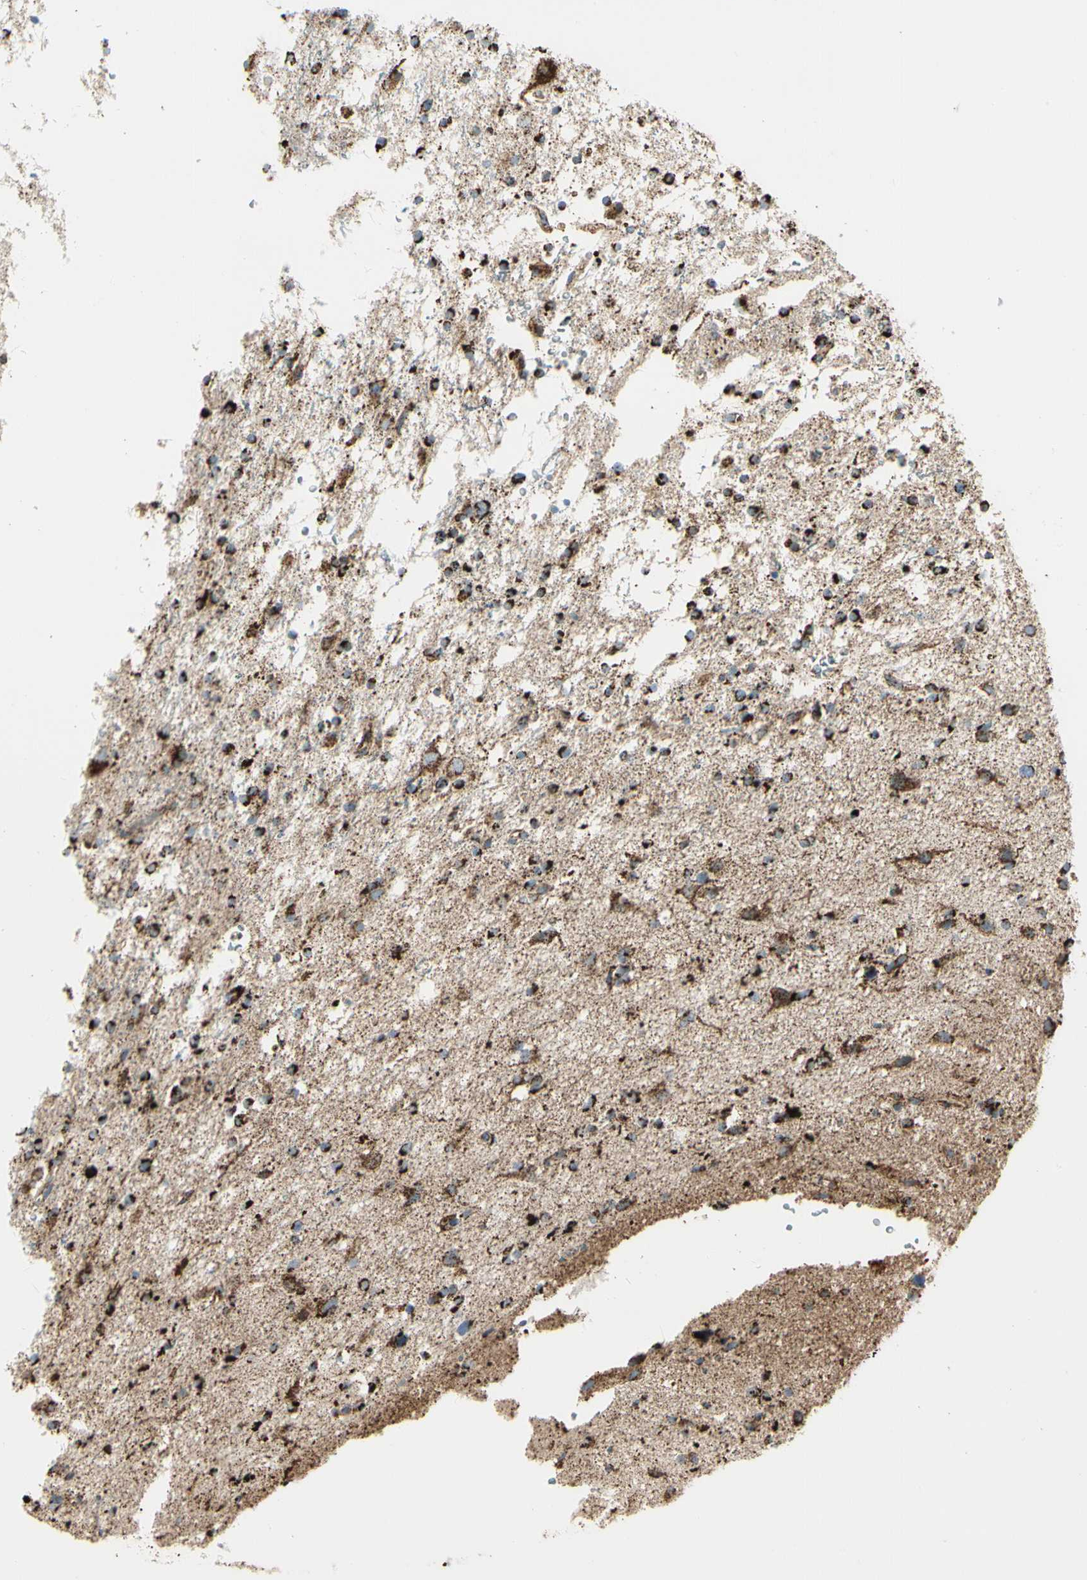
{"staining": {"intensity": "strong", "quantity": ">75%", "location": "cytoplasmic/membranous"}, "tissue": "glioma", "cell_type": "Tumor cells", "image_type": "cancer", "snomed": [{"axis": "morphology", "description": "Glioma, malignant, High grade"}, {"axis": "topography", "description": "Brain"}], "caption": "This micrograph demonstrates immunohistochemistry (IHC) staining of human glioma, with high strong cytoplasmic/membranous positivity in about >75% of tumor cells.", "gene": "ME2", "patient": {"sex": "male", "age": 33}}